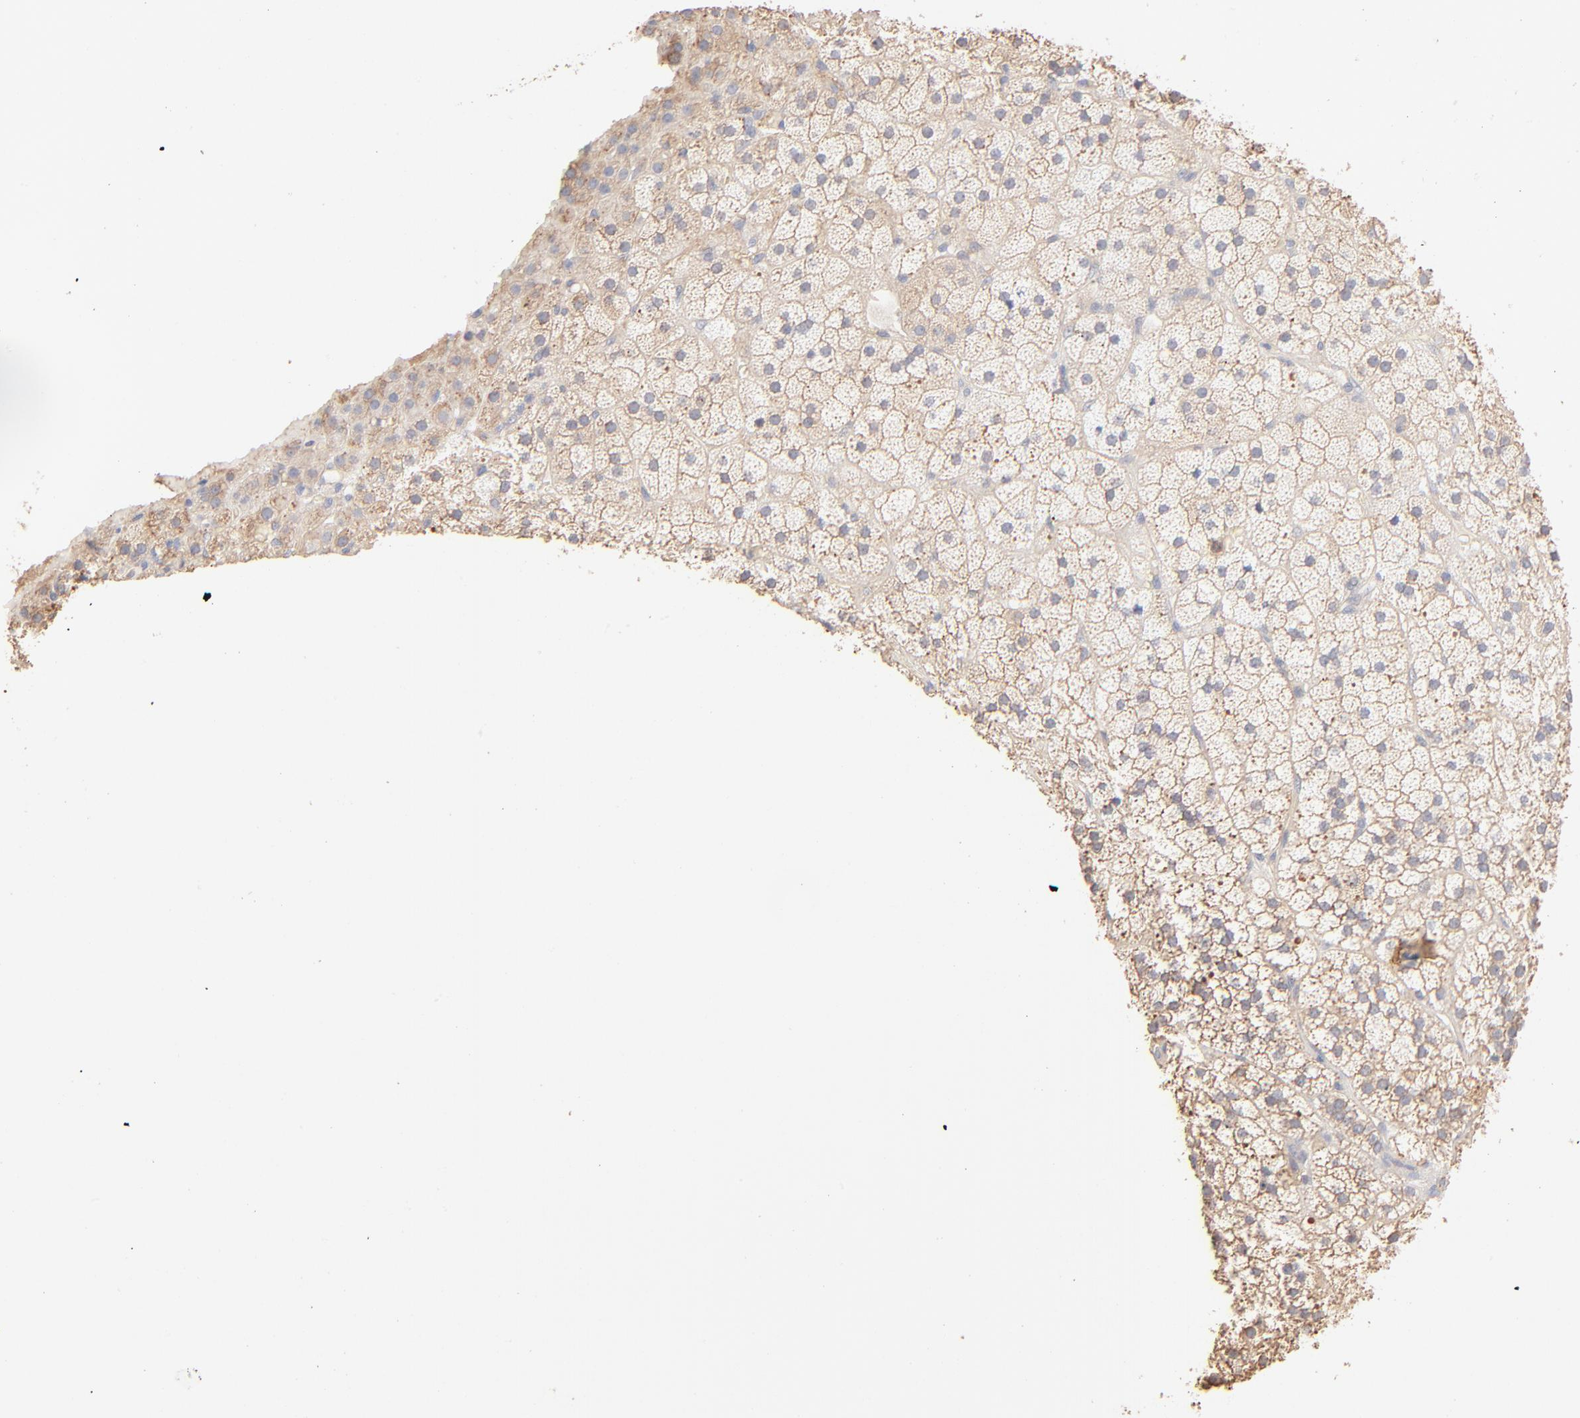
{"staining": {"intensity": "weak", "quantity": "<25%", "location": "cytoplasmic/membranous"}, "tissue": "adrenal gland", "cell_type": "Glandular cells", "image_type": "normal", "snomed": [{"axis": "morphology", "description": "Normal tissue, NOS"}, {"axis": "topography", "description": "Adrenal gland"}], "caption": "This is a image of immunohistochemistry staining of normal adrenal gland, which shows no expression in glandular cells.", "gene": "SPTB", "patient": {"sex": "male", "age": 35}}